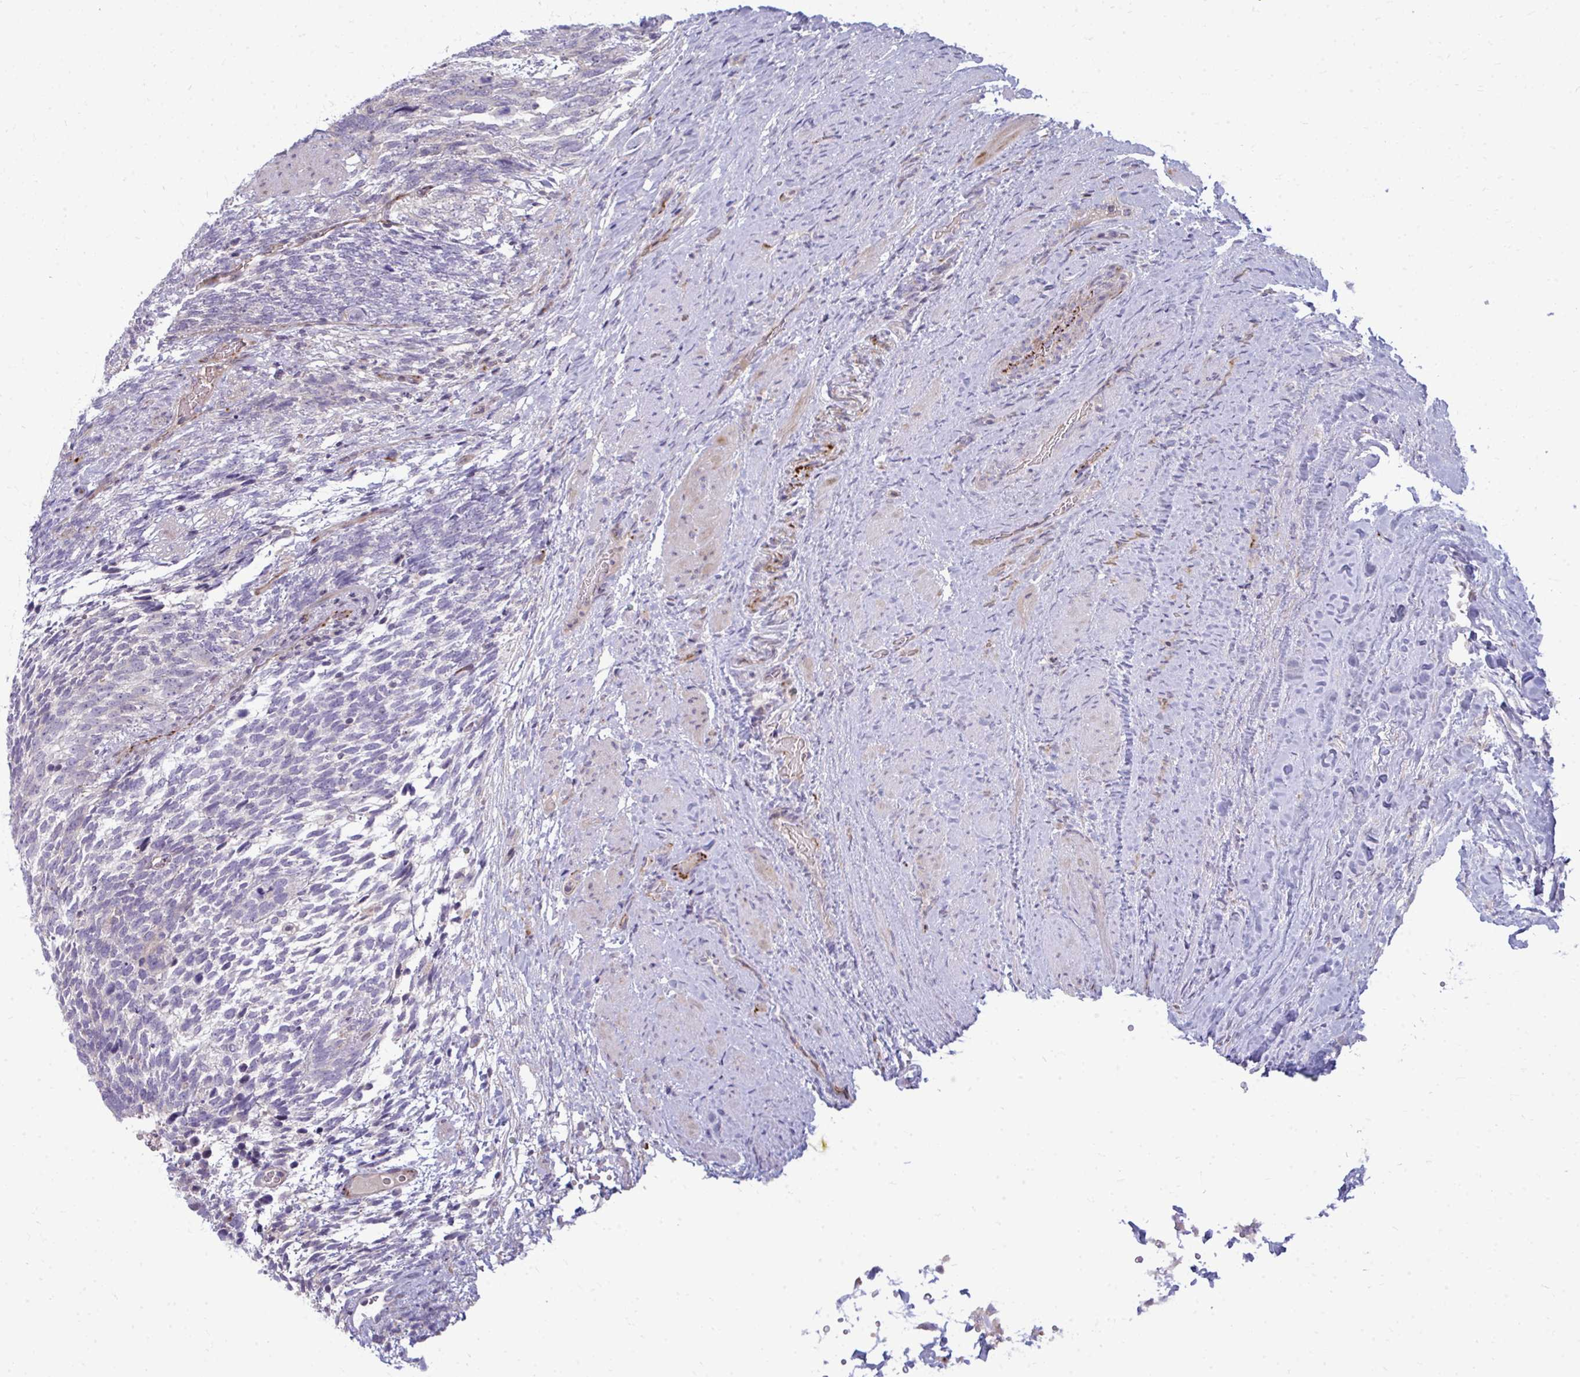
{"staining": {"intensity": "negative", "quantity": "none", "location": "none"}, "tissue": "testis cancer", "cell_type": "Tumor cells", "image_type": "cancer", "snomed": [{"axis": "morphology", "description": "Carcinoma, Embryonal, NOS"}, {"axis": "topography", "description": "Testis"}], "caption": "An image of testis embryonal carcinoma stained for a protein reveals no brown staining in tumor cells.", "gene": "SLC14A1", "patient": {"sex": "male", "age": 23}}